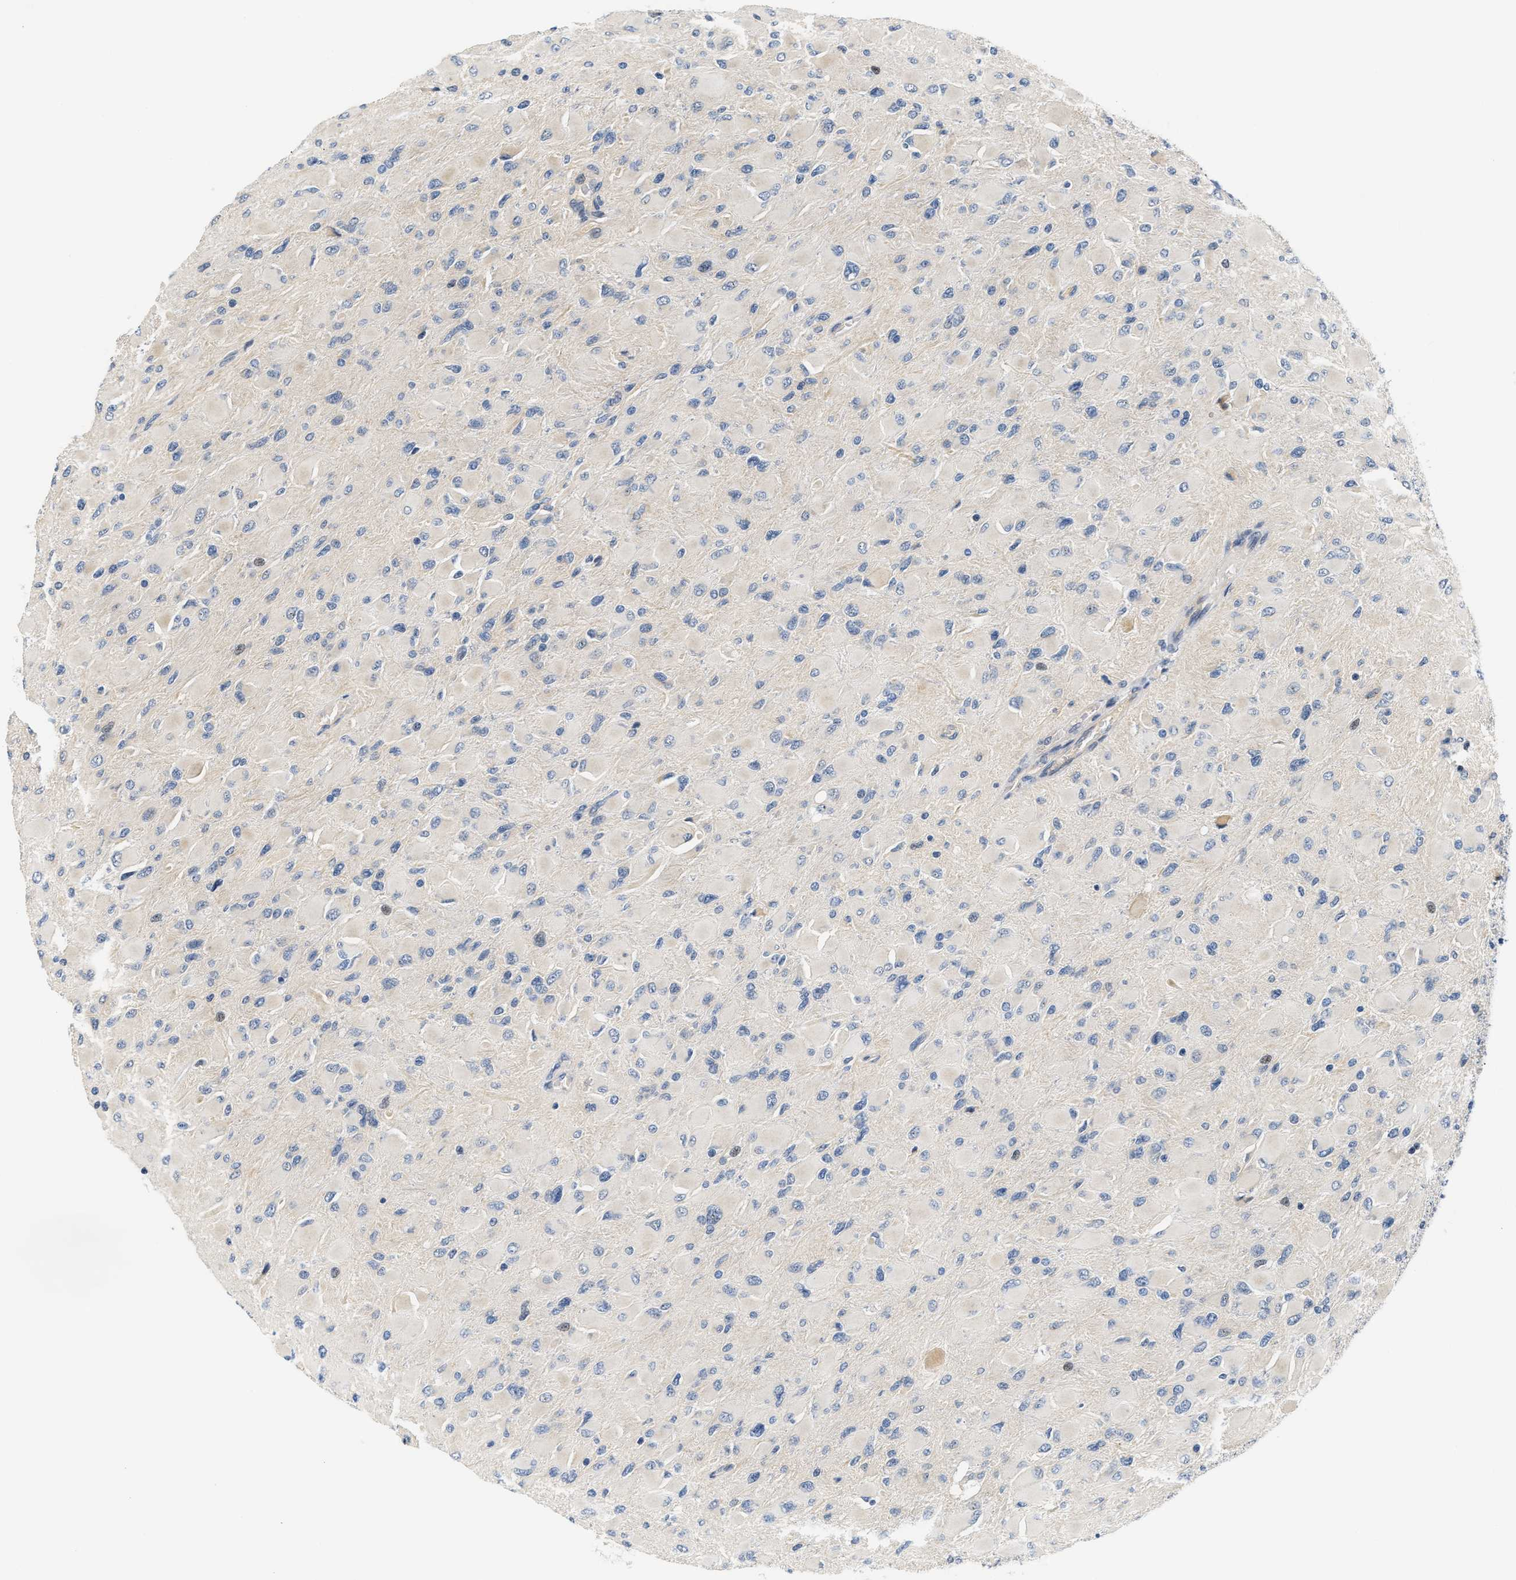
{"staining": {"intensity": "negative", "quantity": "none", "location": "none"}, "tissue": "glioma", "cell_type": "Tumor cells", "image_type": "cancer", "snomed": [{"axis": "morphology", "description": "Glioma, malignant, High grade"}, {"axis": "topography", "description": "Cerebral cortex"}], "caption": "High-grade glioma (malignant) stained for a protein using immunohistochemistry (IHC) demonstrates no staining tumor cells.", "gene": "TNIP2", "patient": {"sex": "female", "age": 36}}